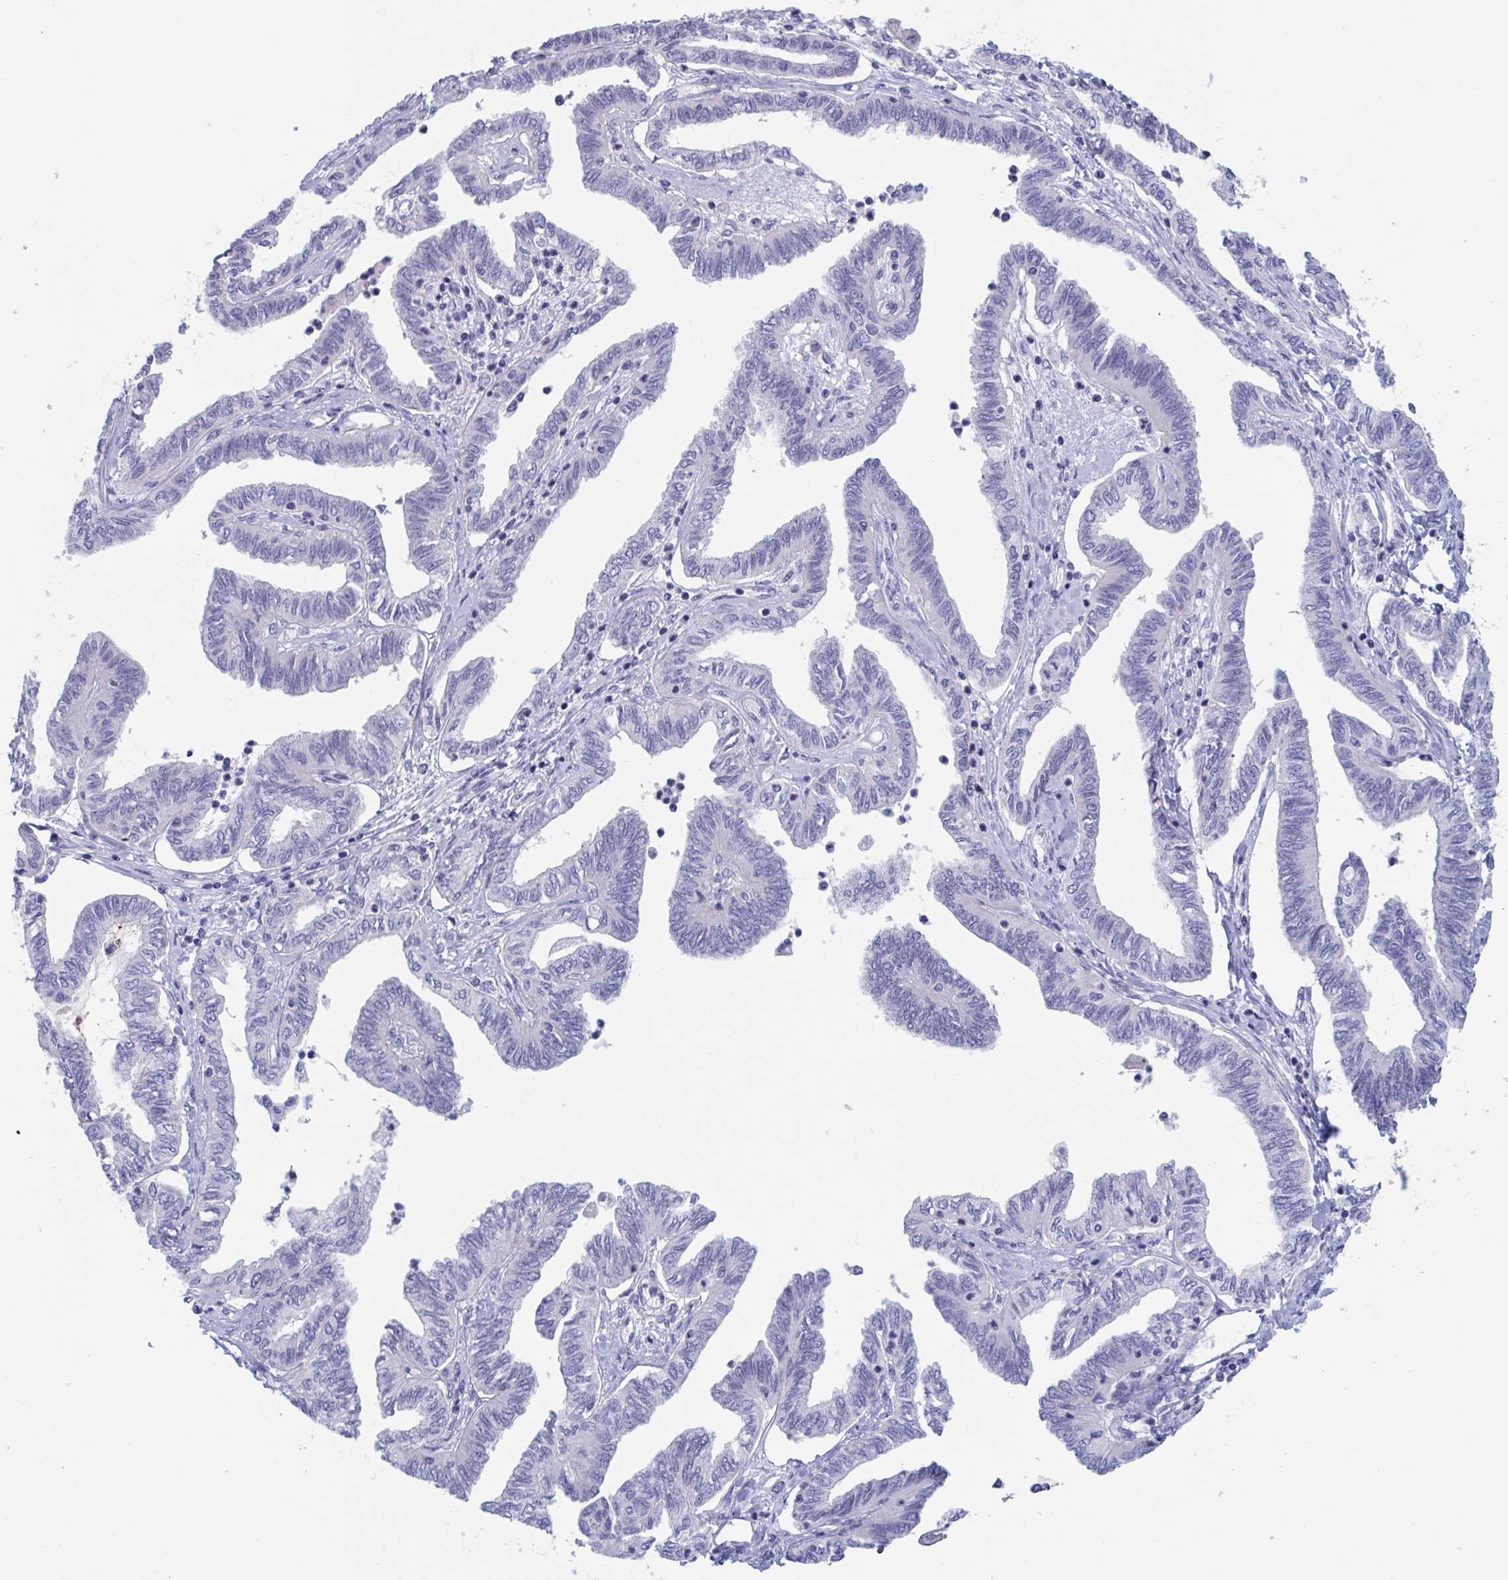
{"staining": {"intensity": "negative", "quantity": "none", "location": "none"}, "tissue": "ovarian cancer", "cell_type": "Tumor cells", "image_type": "cancer", "snomed": [{"axis": "morphology", "description": "Carcinoma, endometroid"}, {"axis": "topography", "description": "Ovary"}], "caption": "IHC micrograph of neoplastic tissue: ovarian endometroid carcinoma stained with DAB displays no significant protein positivity in tumor cells.", "gene": "DPEP3", "patient": {"sex": "female", "age": 70}}